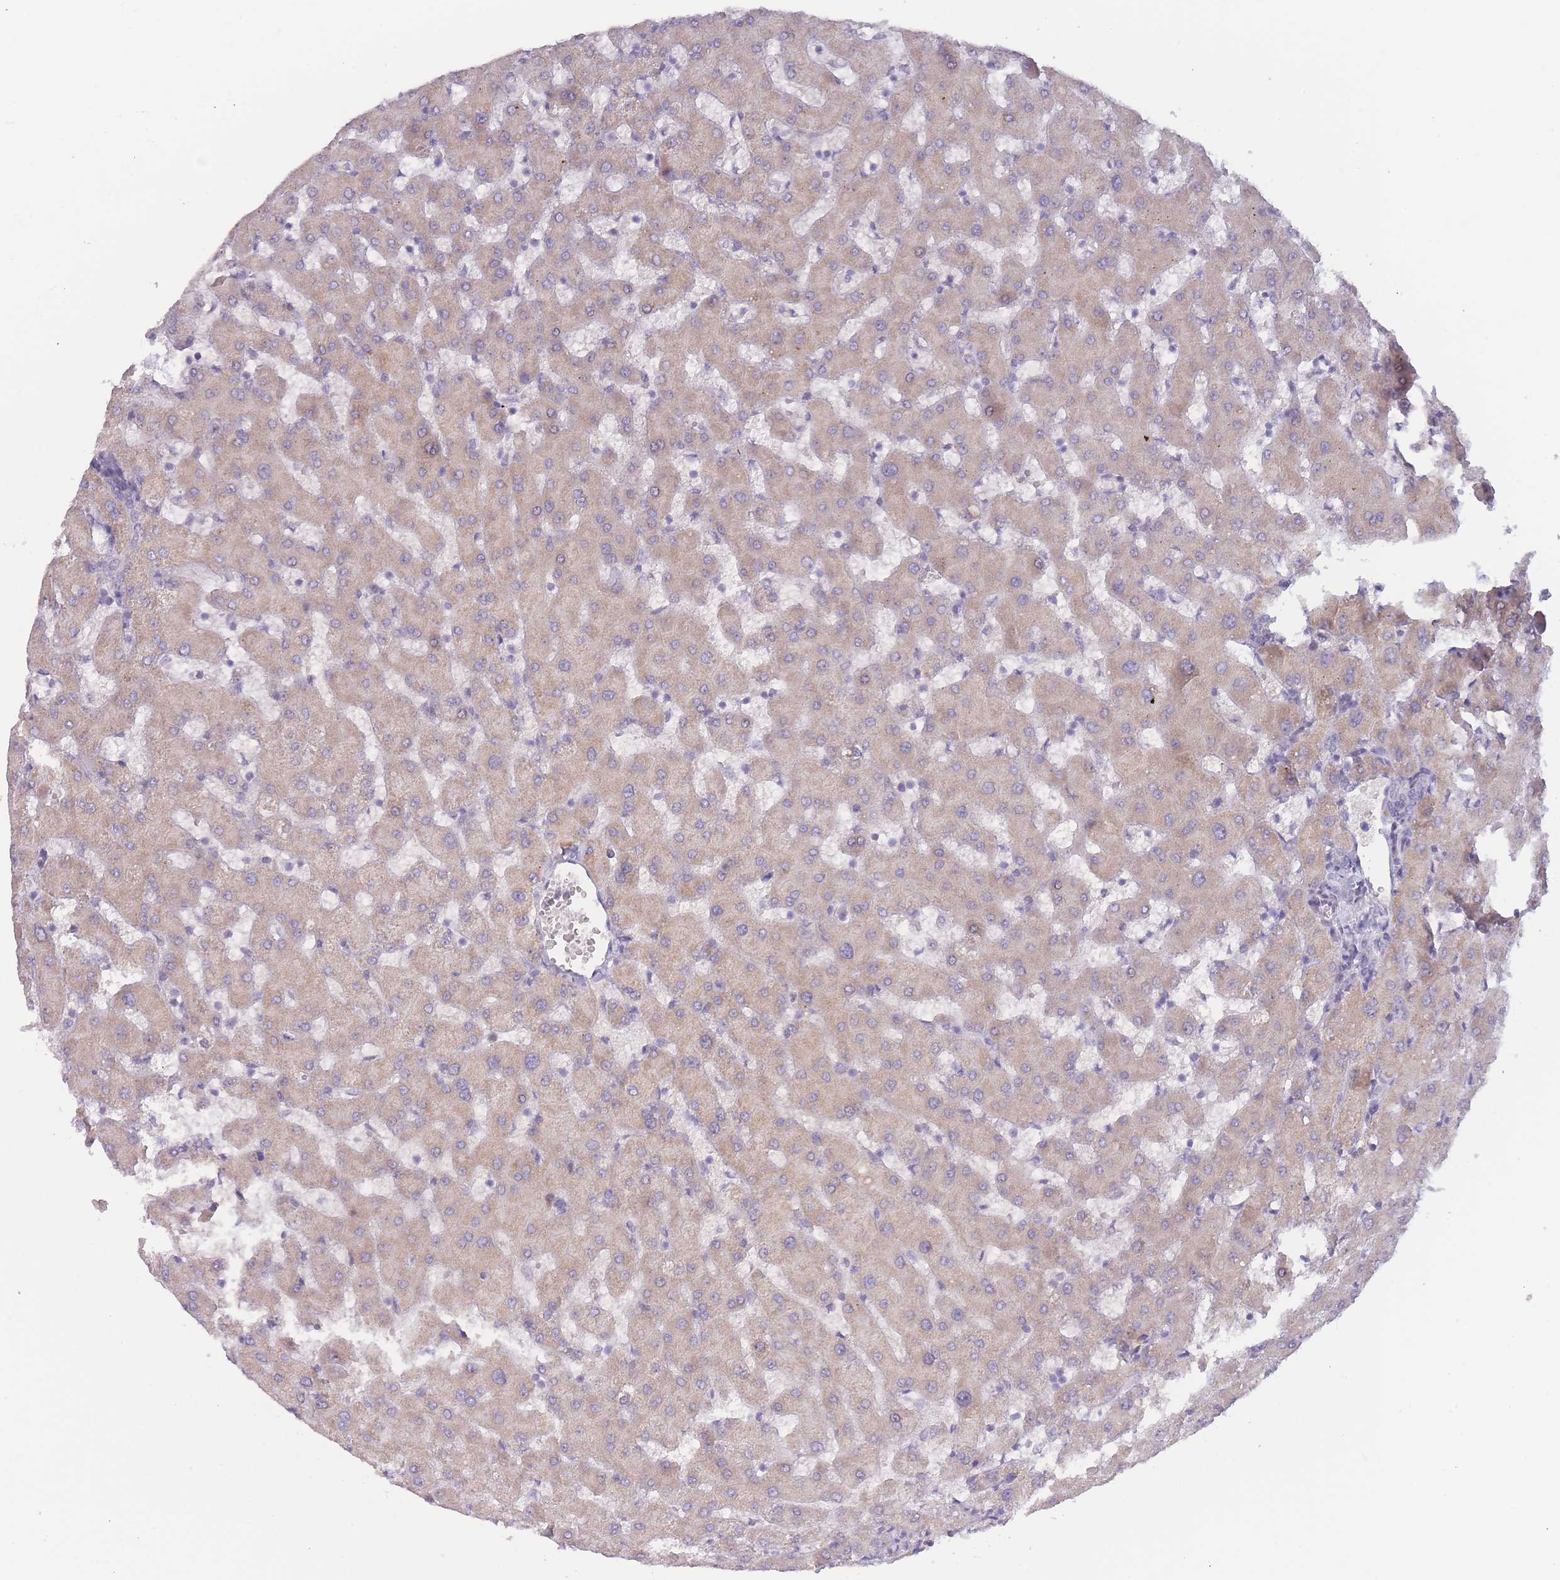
{"staining": {"intensity": "negative", "quantity": "none", "location": "none"}, "tissue": "liver", "cell_type": "Cholangiocytes", "image_type": "normal", "snomed": [{"axis": "morphology", "description": "Normal tissue, NOS"}, {"axis": "topography", "description": "Liver"}], "caption": "Immunohistochemical staining of benign human liver displays no significant expression in cholangiocytes.", "gene": "FAM227B", "patient": {"sex": "female", "age": 63}}